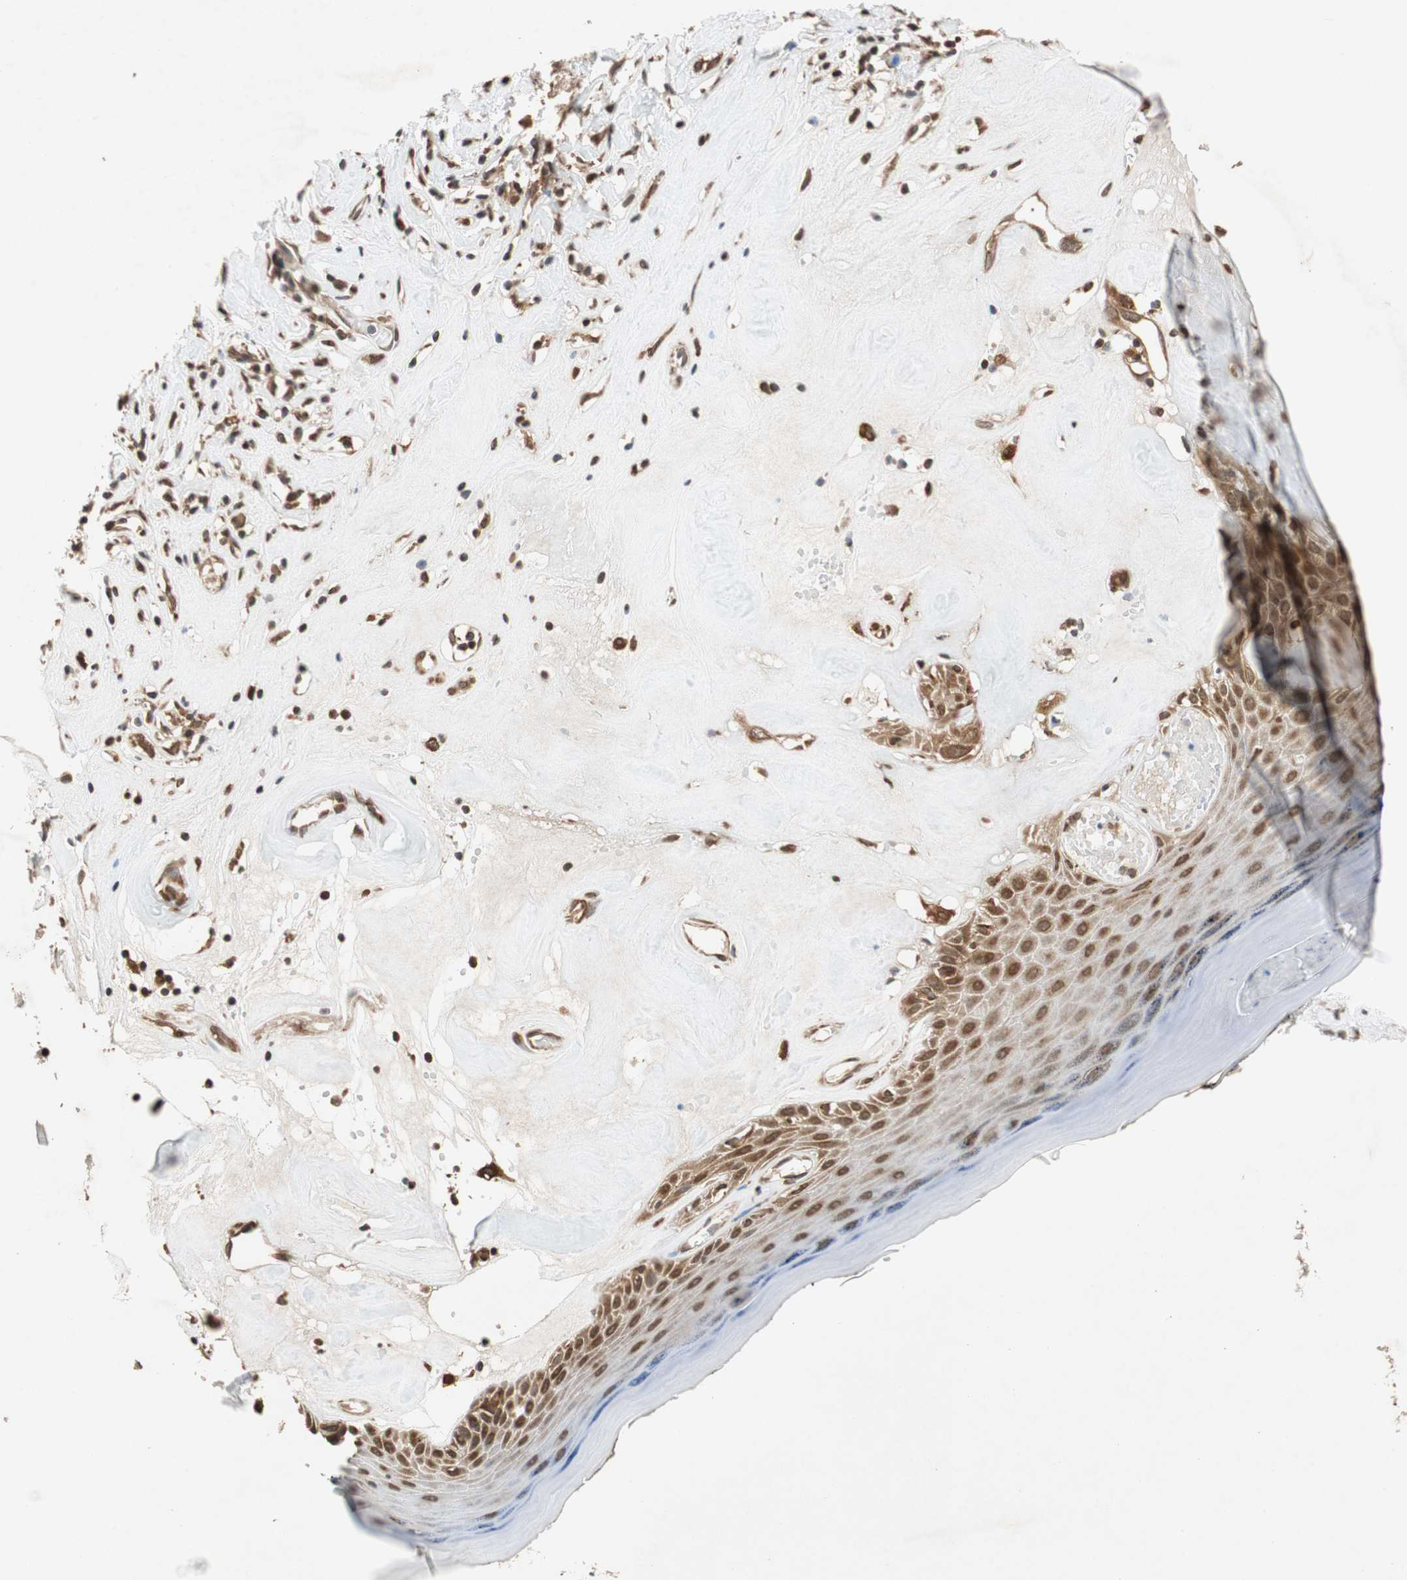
{"staining": {"intensity": "moderate", "quantity": ">75%", "location": "cytoplasmic/membranous,nuclear"}, "tissue": "skin", "cell_type": "Epidermal cells", "image_type": "normal", "snomed": [{"axis": "morphology", "description": "Normal tissue, NOS"}, {"axis": "morphology", "description": "Inflammation, NOS"}, {"axis": "topography", "description": "Vulva"}], "caption": "Epidermal cells display medium levels of moderate cytoplasmic/membranous,nuclear expression in about >75% of cells in unremarkable human skin. The staining was performed using DAB to visualize the protein expression in brown, while the nuclei were stained in blue with hematoxylin (Magnification: 20x).", "gene": "AUP1", "patient": {"sex": "female", "age": 84}}